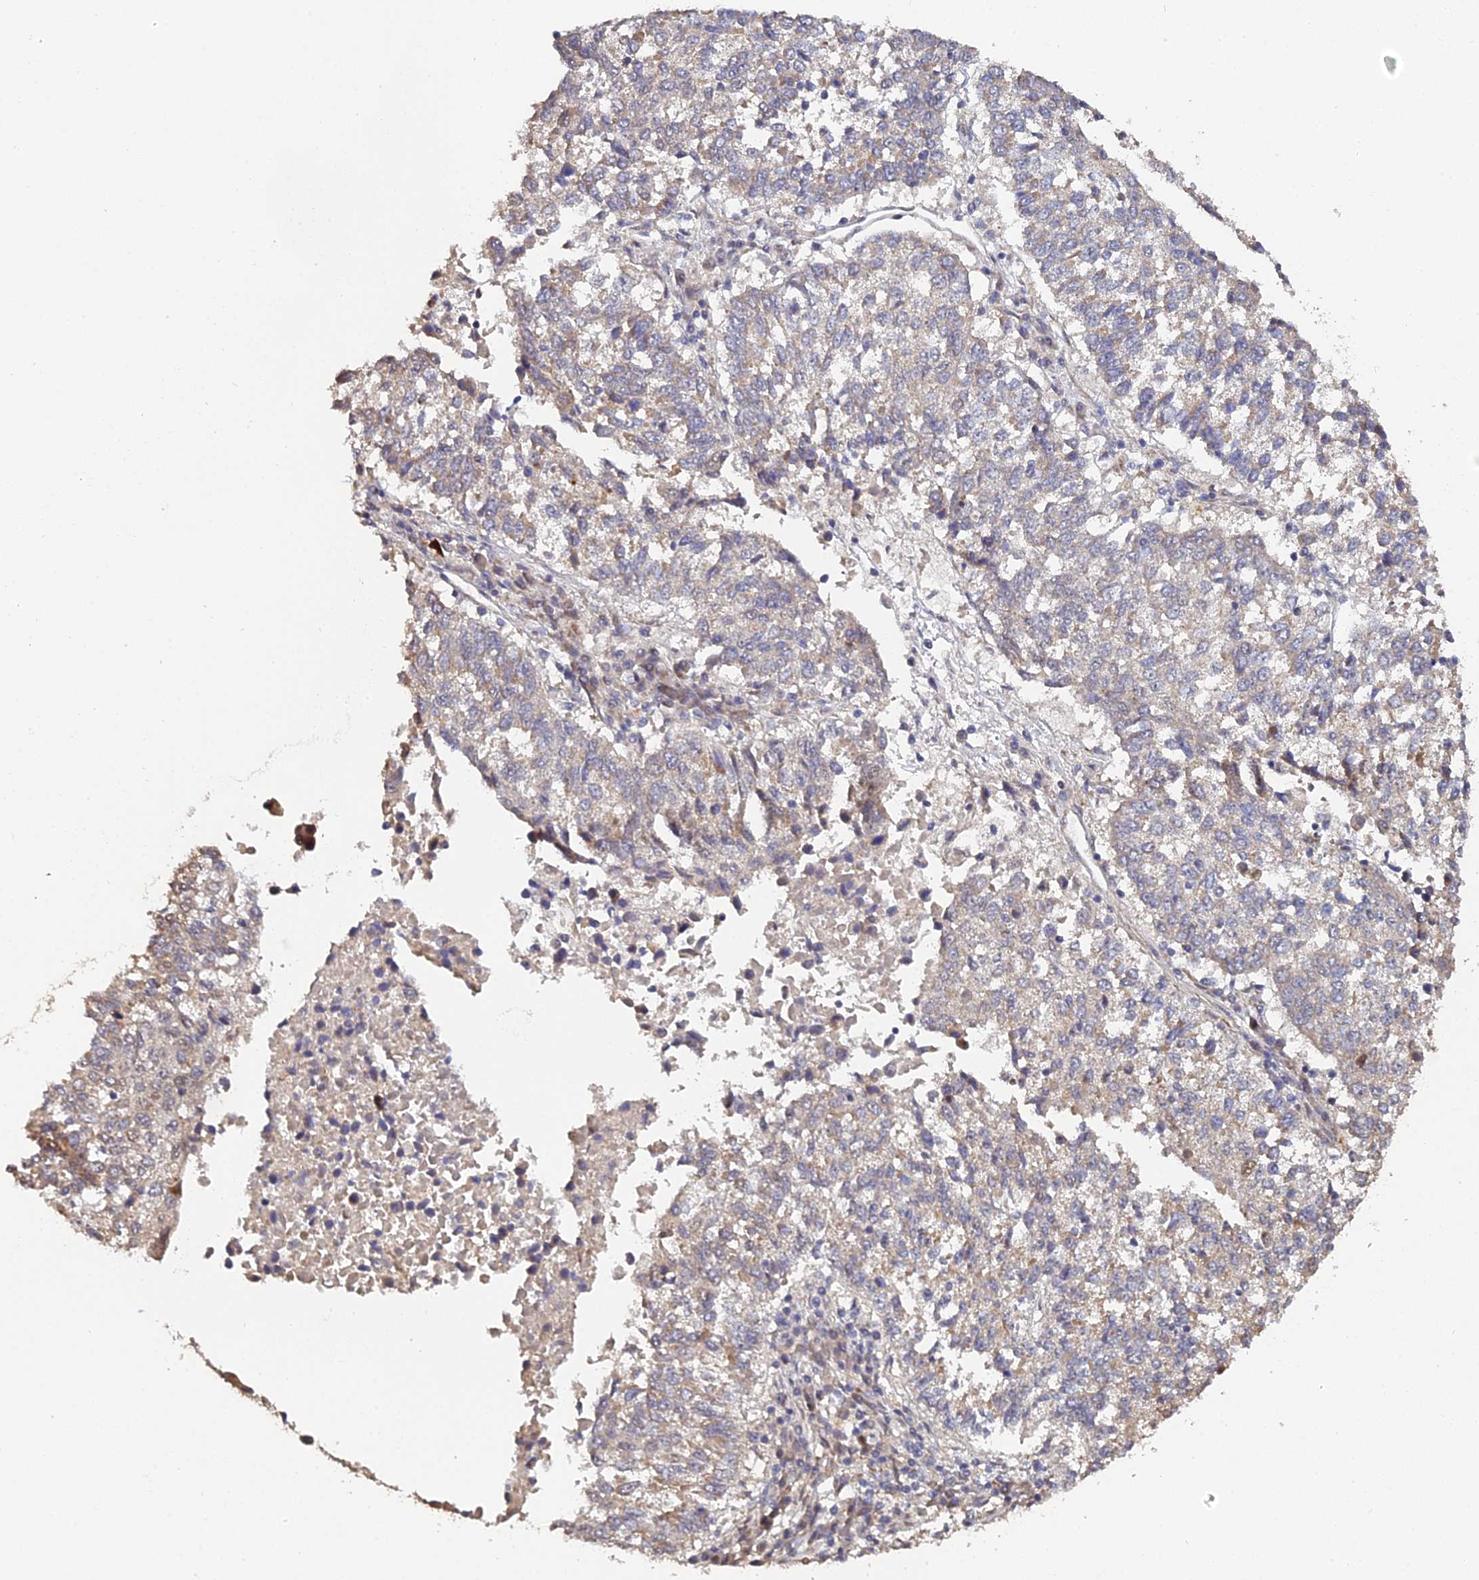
{"staining": {"intensity": "weak", "quantity": "25%-75%", "location": "cytoplasmic/membranous"}, "tissue": "lung cancer", "cell_type": "Tumor cells", "image_type": "cancer", "snomed": [{"axis": "morphology", "description": "Squamous cell carcinoma, NOS"}, {"axis": "topography", "description": "Lung"}], "caption": "Lung cancer stained with a protein marker demonstrates weak staining in tumor cells.", "gene": "ERCC5", "patient": {"sex": "male", "age": 73}}